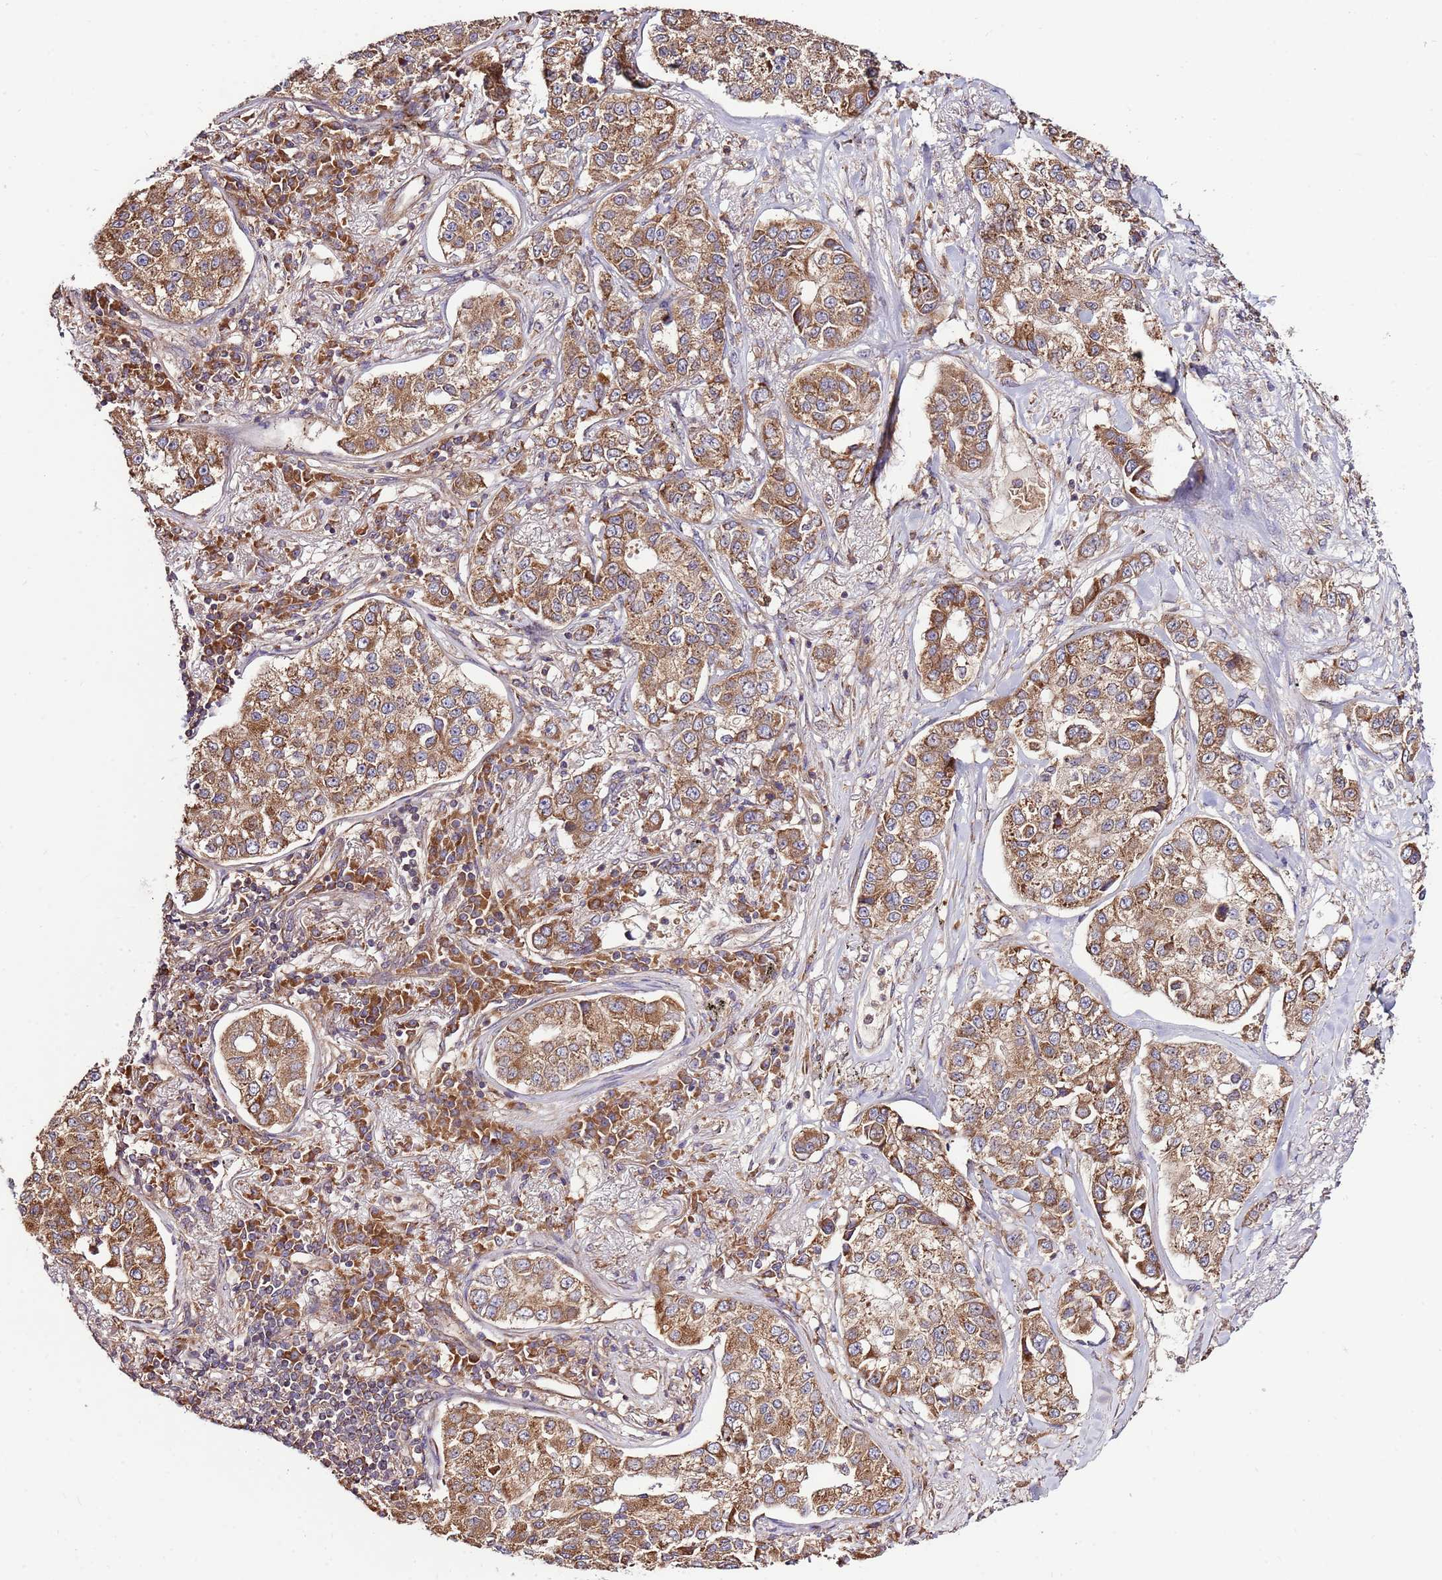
{"staining": {"intensity": "moderate", "quantity": ">75%", "location": "cytoplasmic/membranous"}, "tissue": "lung cancer", "cell_type": "Tumor cells", "image_type": "cancer", "snomed": [{"axis": "morphology", "description": "Adenocarcinoma, NOS"}, {"axis": "topography", "description": "Lung"}], "caption": "Lung adenocarcinoma stained for a protein (brown) exhibits moderate cytoplasmic/membranous positive positivity in approximately >75% of tumor cells.", "gene": "SLC44A5", "patient": {"sex": "male", "age": 49}}